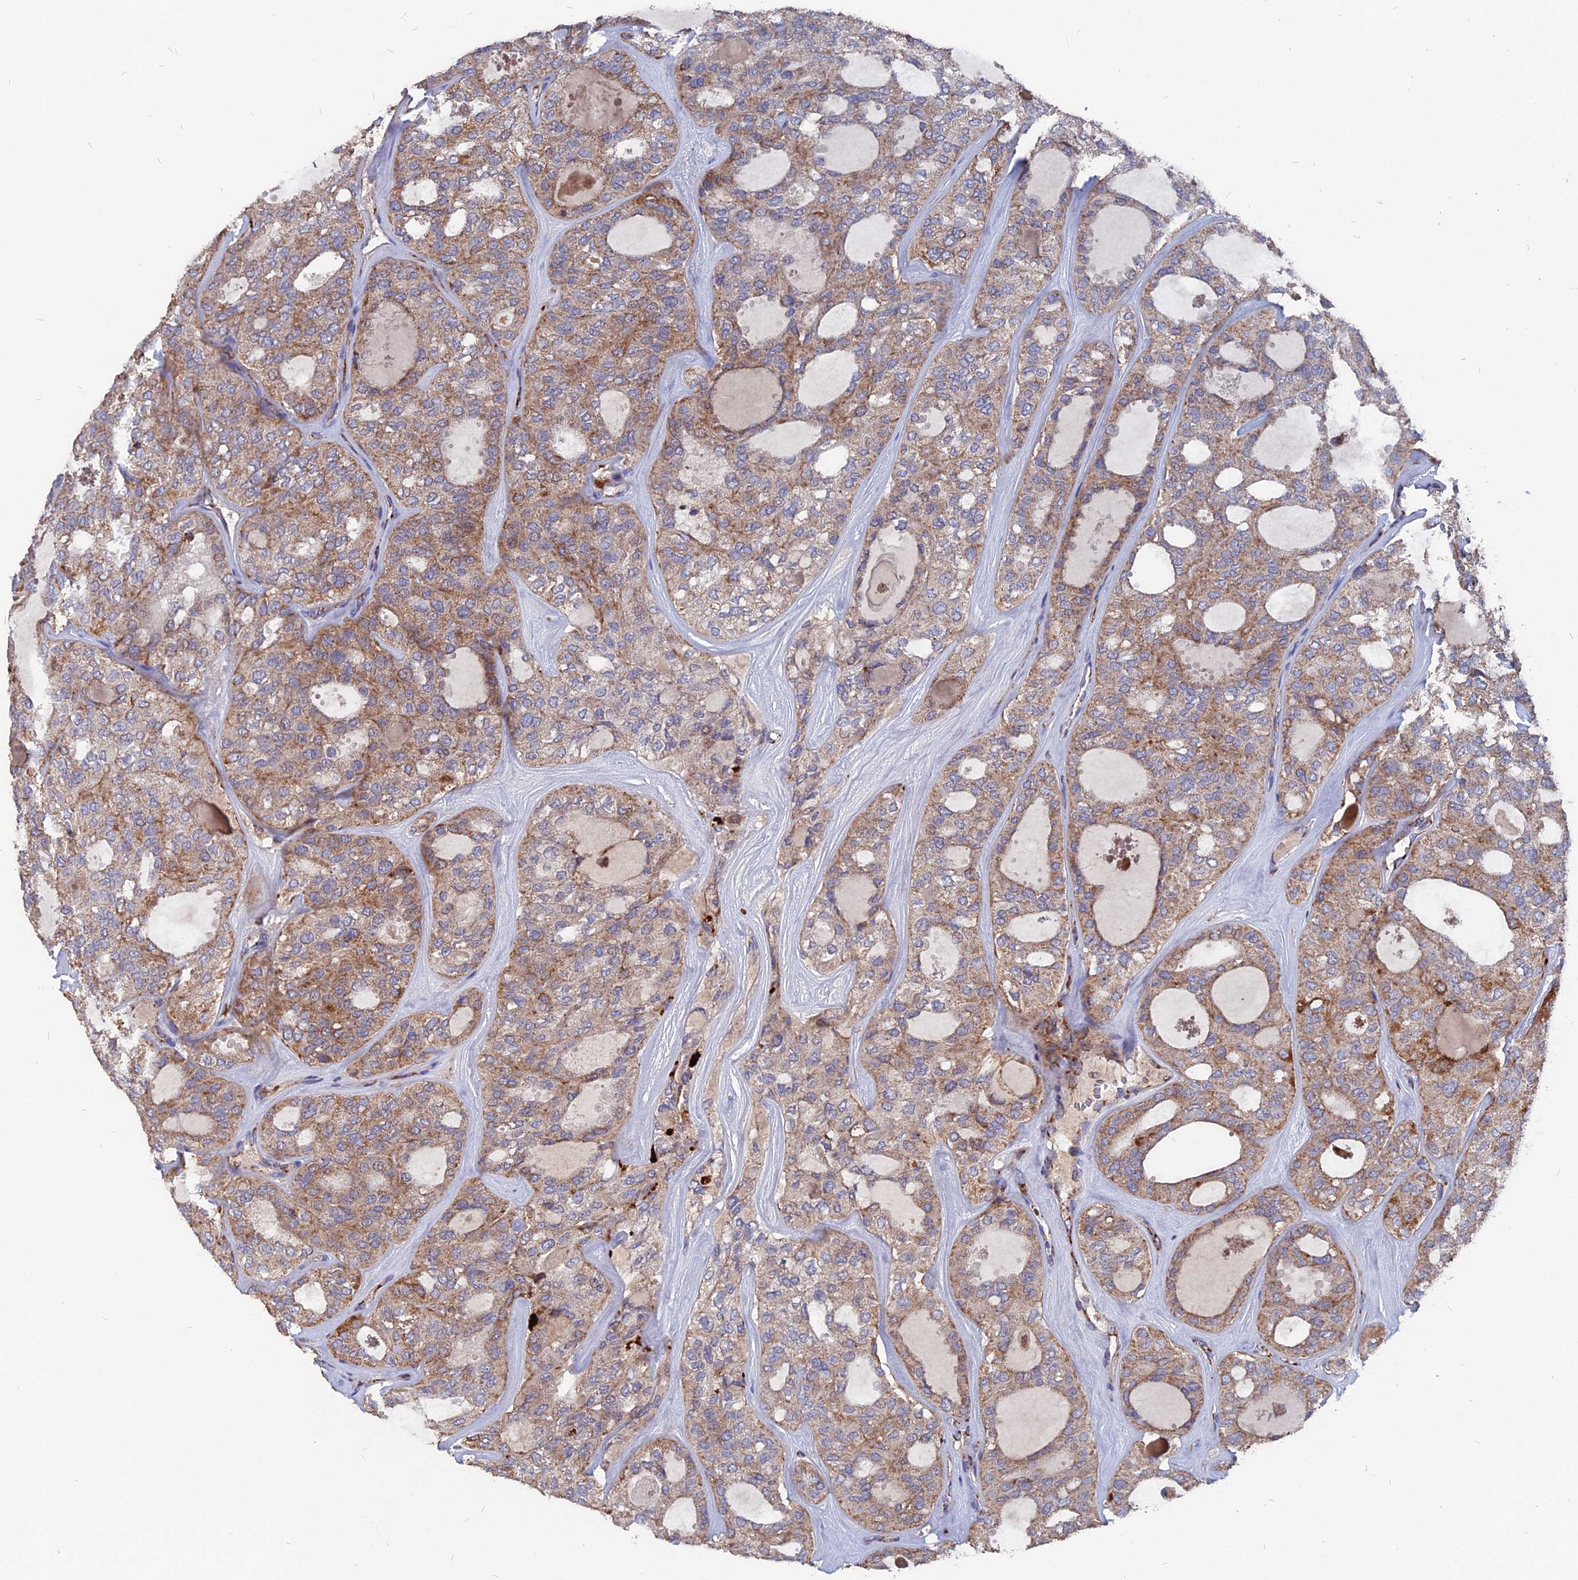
{"staining": {"intensity": "moderate", "quantity": ">75%", "location": "cytoplasmic/membranous"}, "tissue": "thyroid cancer", "cell_type": "Tumor cells", "image_type": "cancer", "snomed": [{"axis": "morphology", "description": "Follicular adenoma carcinoma, NOS"}, {"axis": "topography", "description": "Thyroid gland"}], "caption": "A medium amount of moderate cytoplasmic/membranous staining is present in approximately >75% of tumor cells in thyroid cancer tissue.", "gene": "TGFA", "patient": {"sex": "male", "age": 75}}